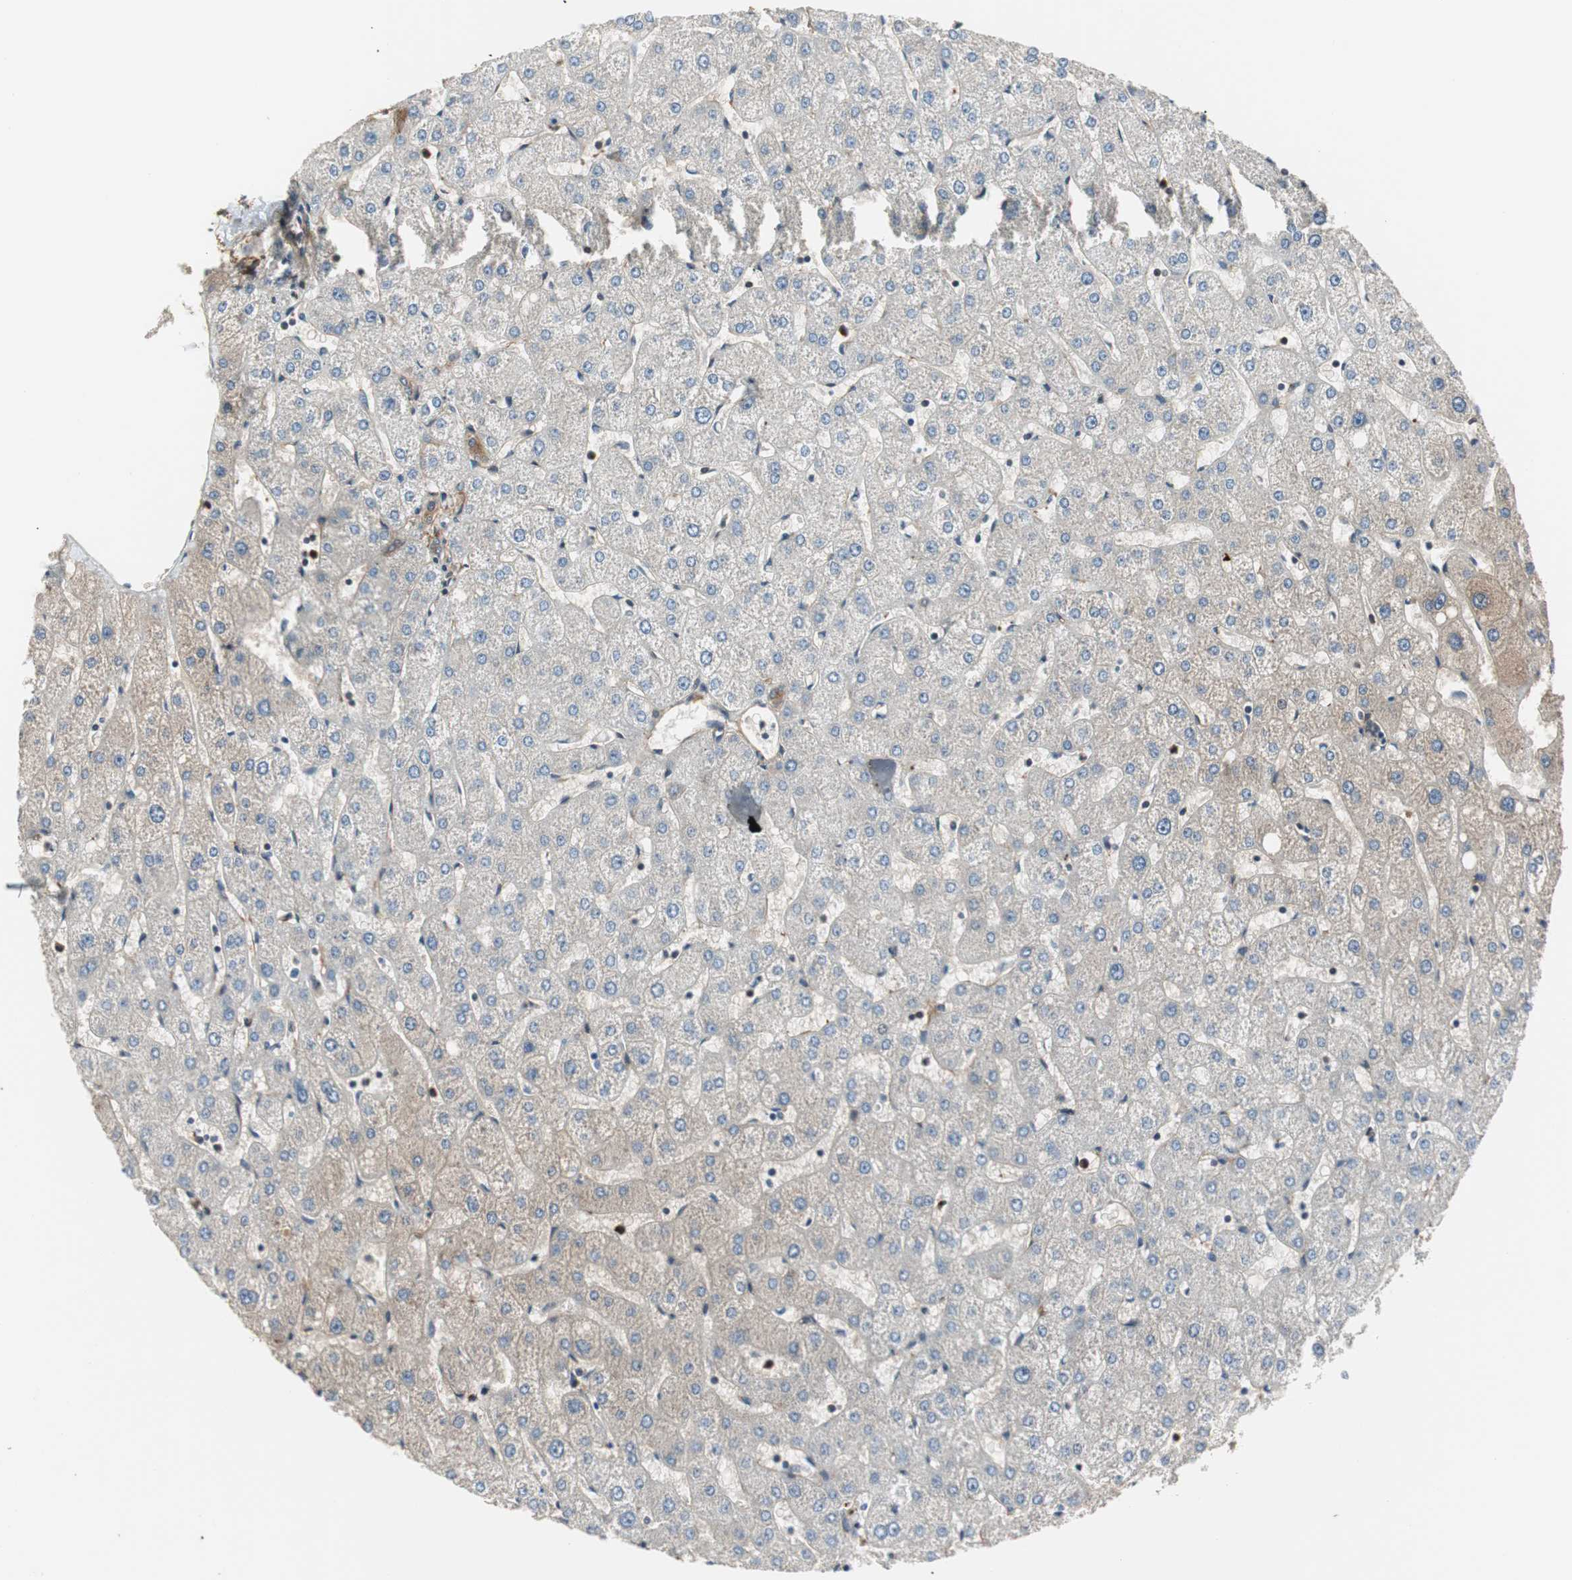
{"staining": {"intensity": "weak", "quantity": ">75%", "location": "cytoplasmic/membranous"}, "tissue": "liver", "cell_type": "Cholangiocytes", "image_type": "normal", "snomed": [{"axis": "morphology", "description": "Normal tissue, NOS"}, {"axis": "topography", "description": "Liver"}], "caption": "A brown stain labels weak cytoplasmic/membranous staining of a protein in cholangiocytes of benign liver.", "gene": "PTPN11", "patient": {"sex": "male", "age": 67}}